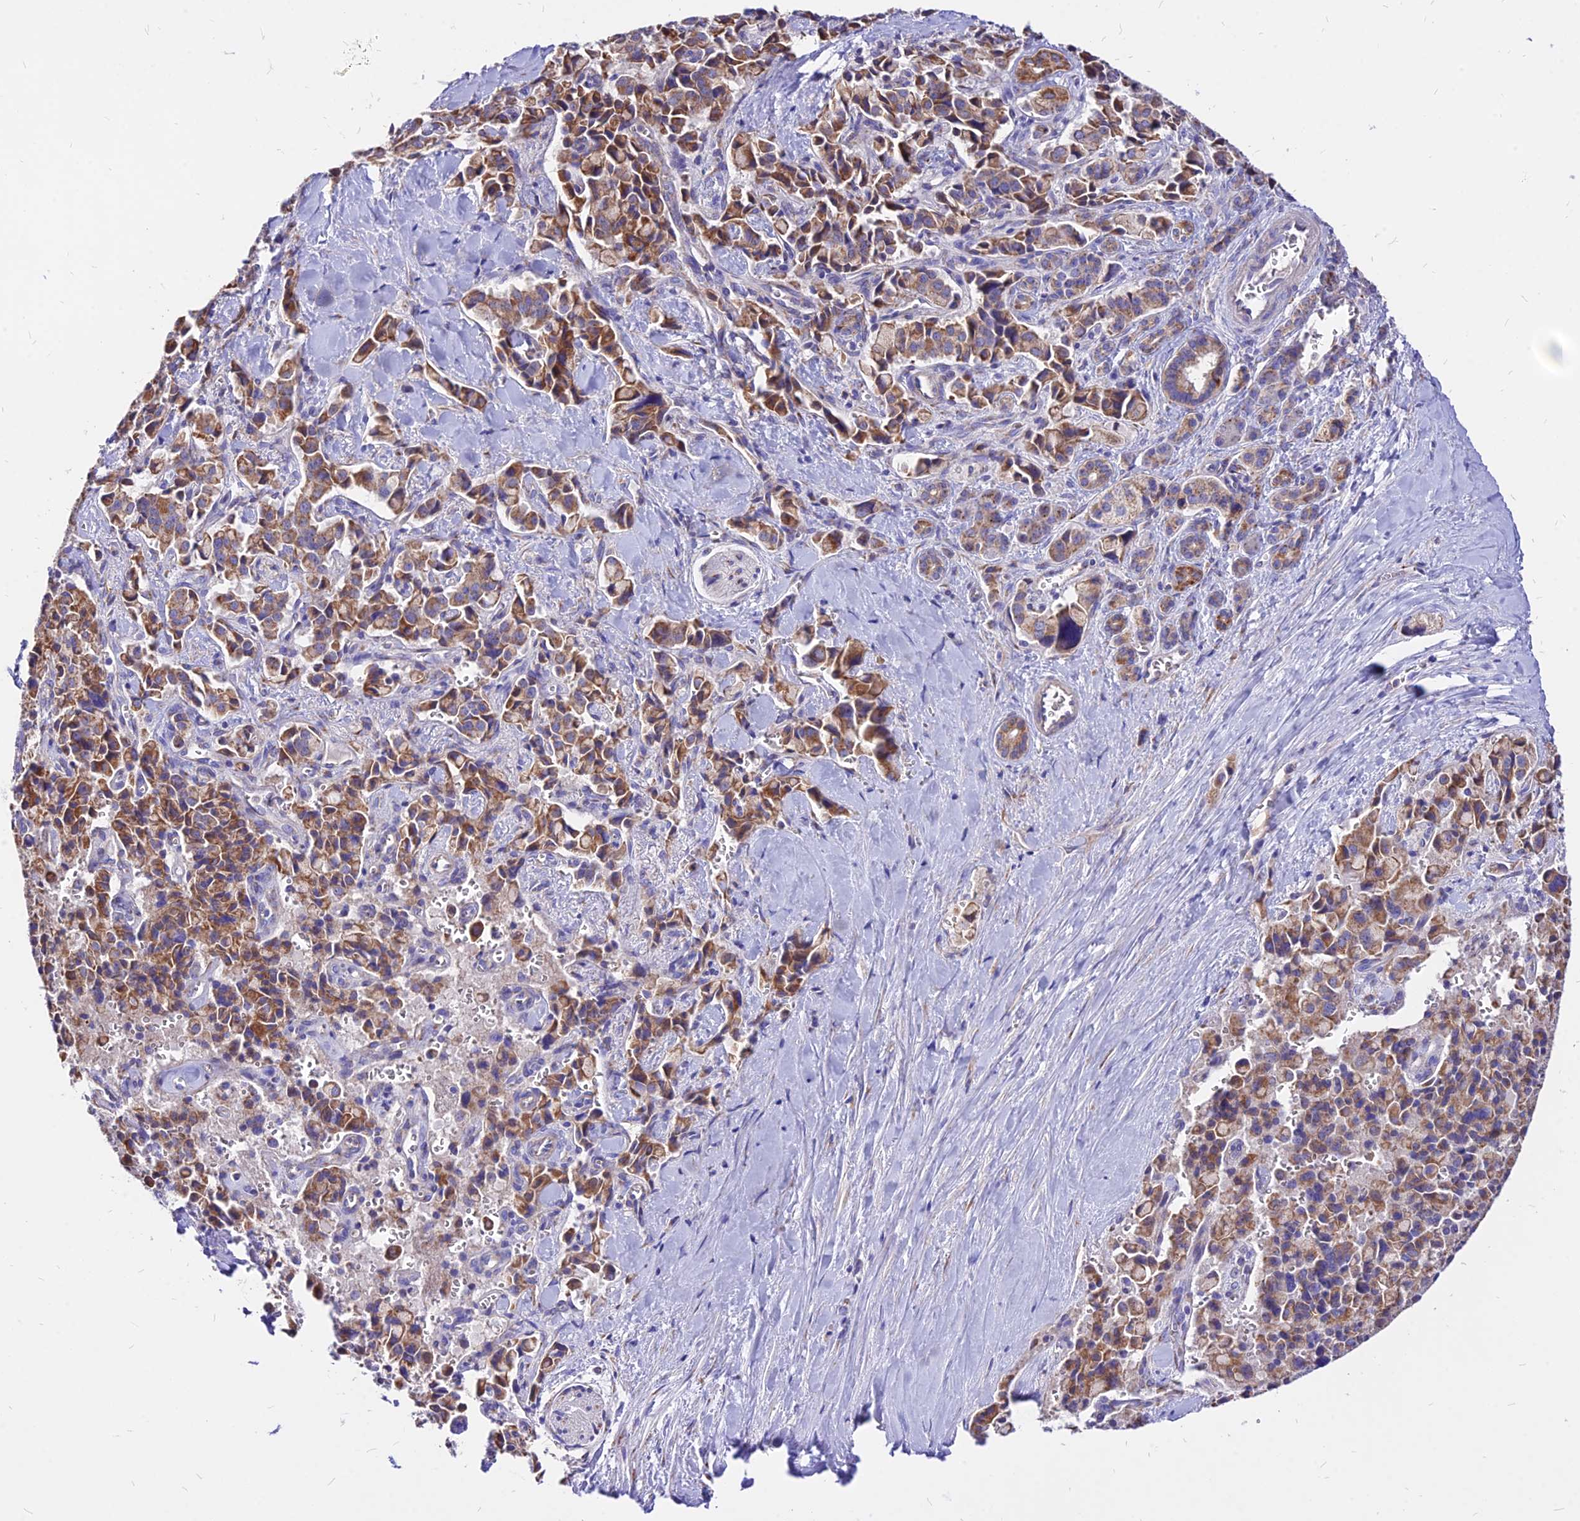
{"staining": {"intensity": "moderate", "quantity": ">75%", "location": "cytoplasmic/membranous"}, "tissue": "pancreatic cancer", "cell_type": "Tumor cells", "image_type": "cancer", "snomed": [{"axis": "morphology", "description": "Adenocarcinoma, NOS"}, {"axis": "topography", "description": "Pancreas"}], "caption": "A brown stain shows moderate cytoplasmic/membranous staining of a protein in pancreatic cancer tumor cells.", "gene": "MRPL3", "patient": {"sex": "male", "age": 65}}